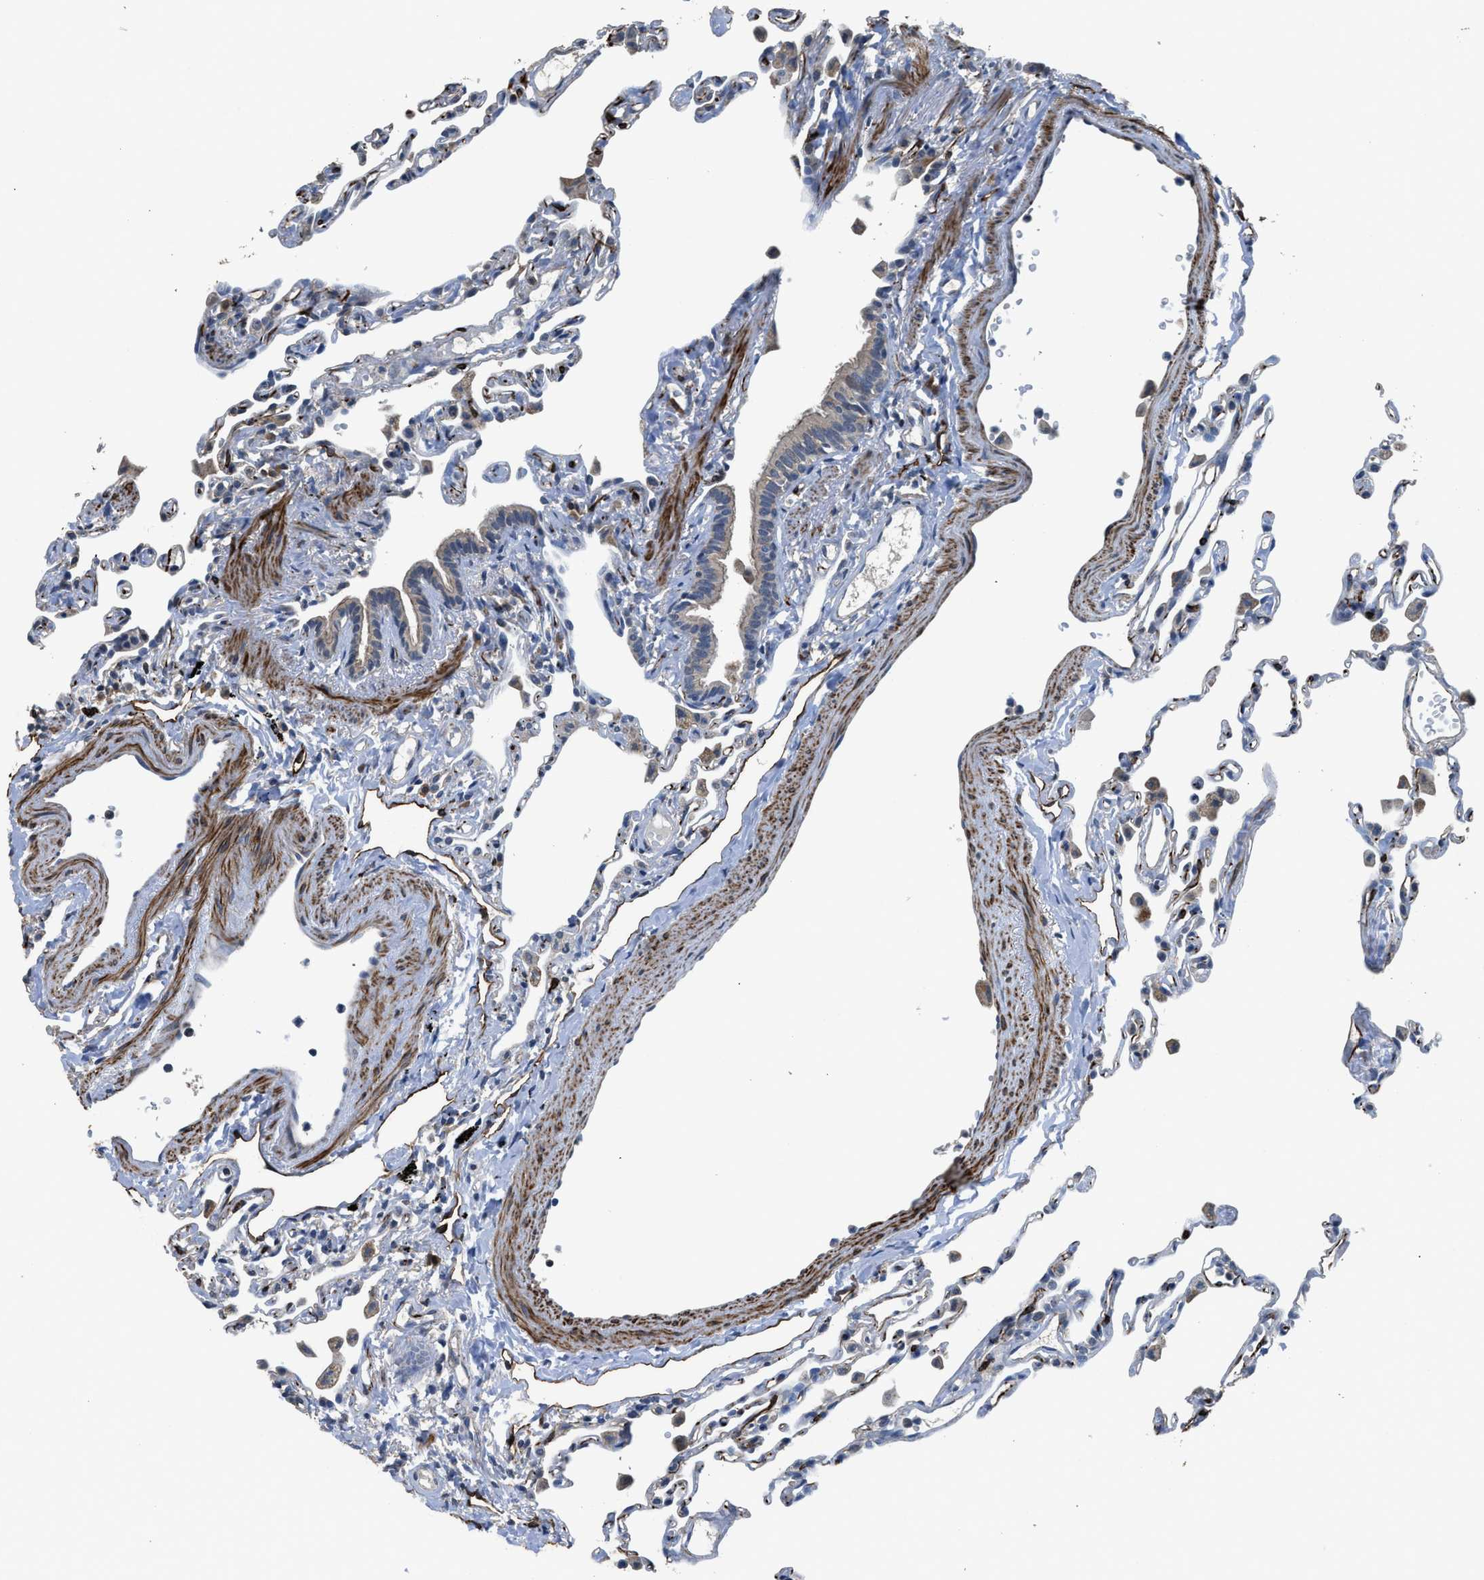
{"staining": {"intensity": "negative", "quantity": "none", "location": "none"}, "tissue": "lung", "cell_type": "Alveolar cells", "image_type": "normal", "snomed": [{"axis": "morphology", "description": "Normal tissue, NOS"}, {"axis": "topography", "description": "Lung"}], "caption": "Immunohistochemistry of benign lung shows no staining in alveolar cells.", "gene": "SYNM", "patient": {"sex": "female", "age": 49}}